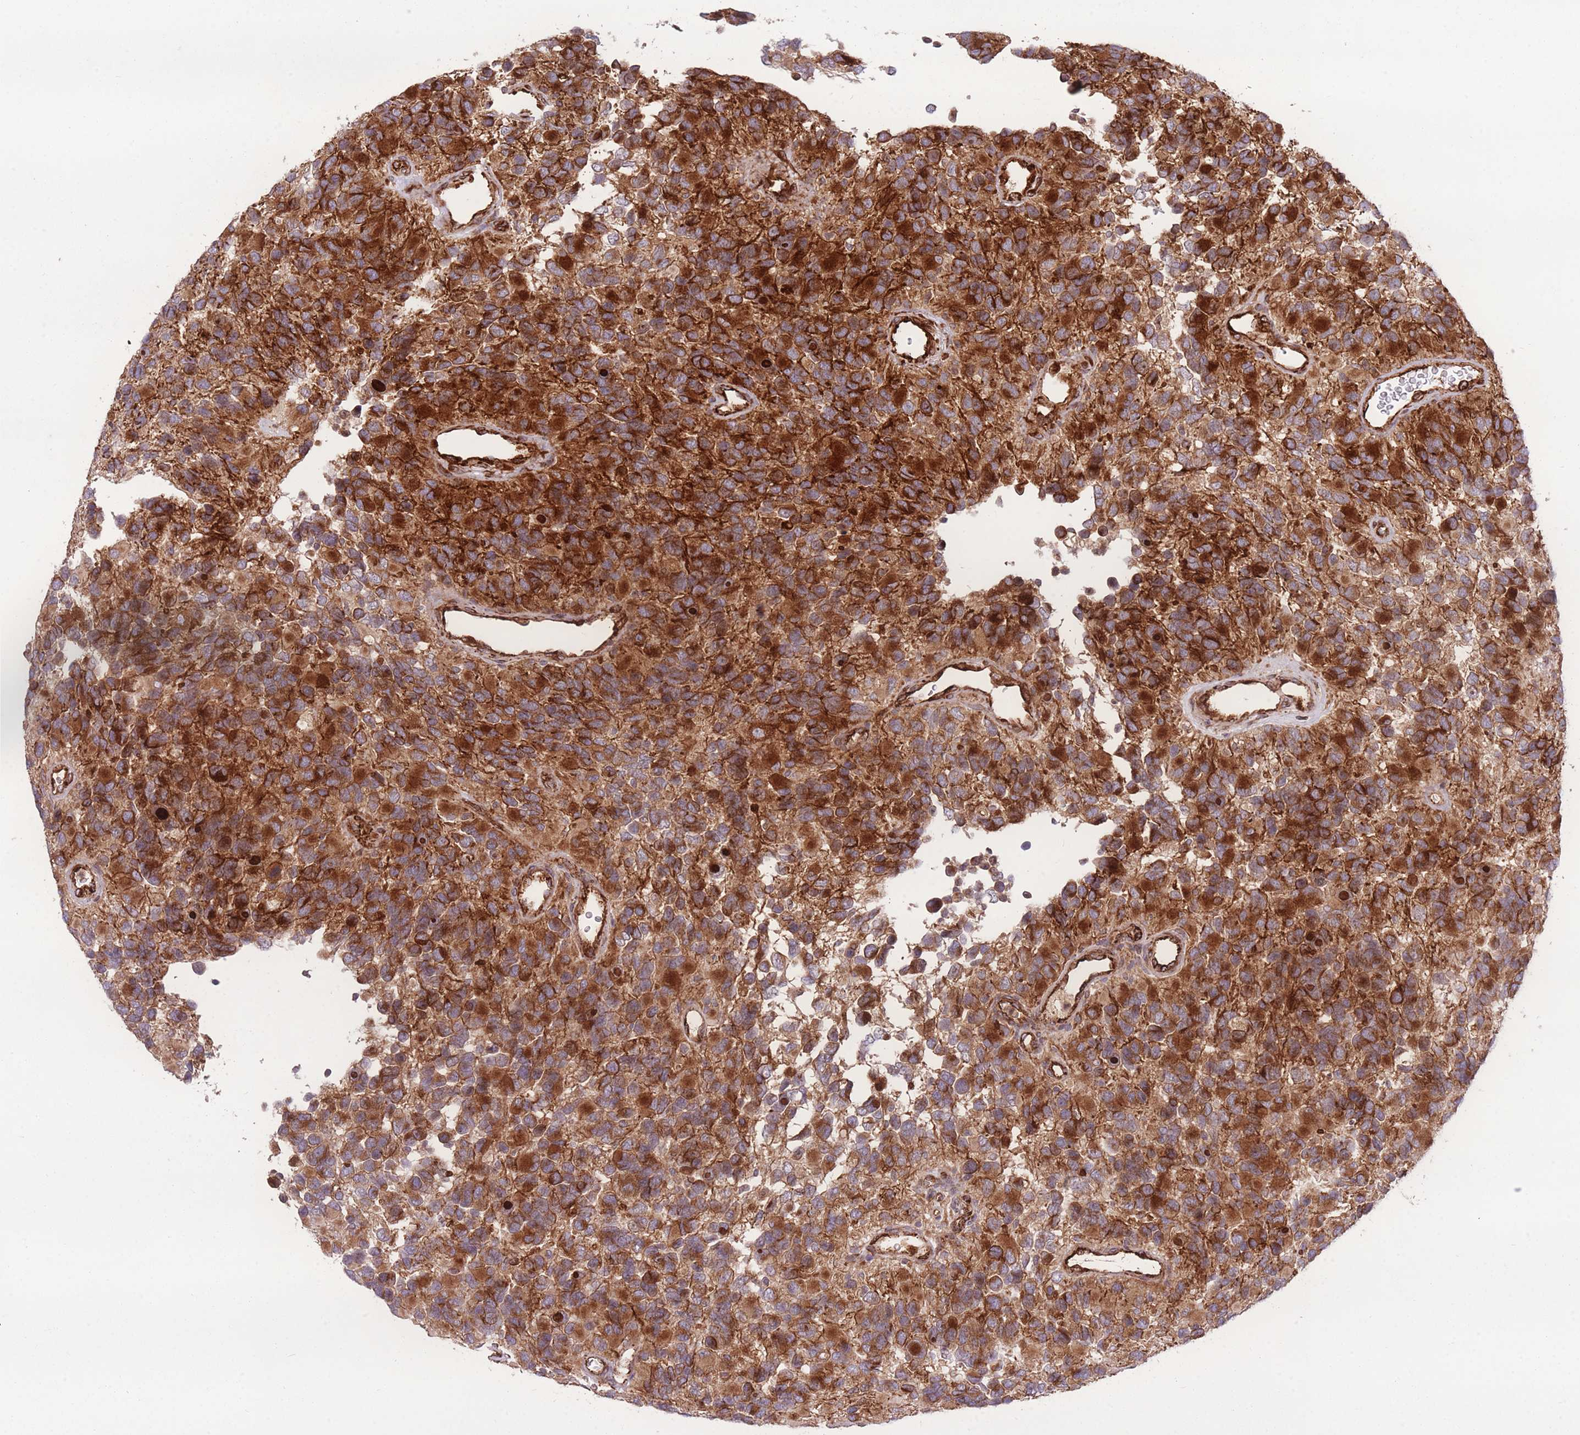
{"staining": {"intensity": "strong", "quantity": ">75%", "location": "cytoplasmic/membranous"}, "tissue": "glioma", "cell_type": "Tumor cells", "image_type": "cancer", "snomed": [{"axis": "morphology", "description": "Glioma, malignant, High grade"}, {"axis": "topography", "description": "Brain"}], "caption": "IHC of human malignant high-grade glioma shows high levels of strong cytoplasmic/membranous expression in approximately >75% of tumor cells.", "gene": "CISH", "patient": {"sex": "male", "age": 77}}